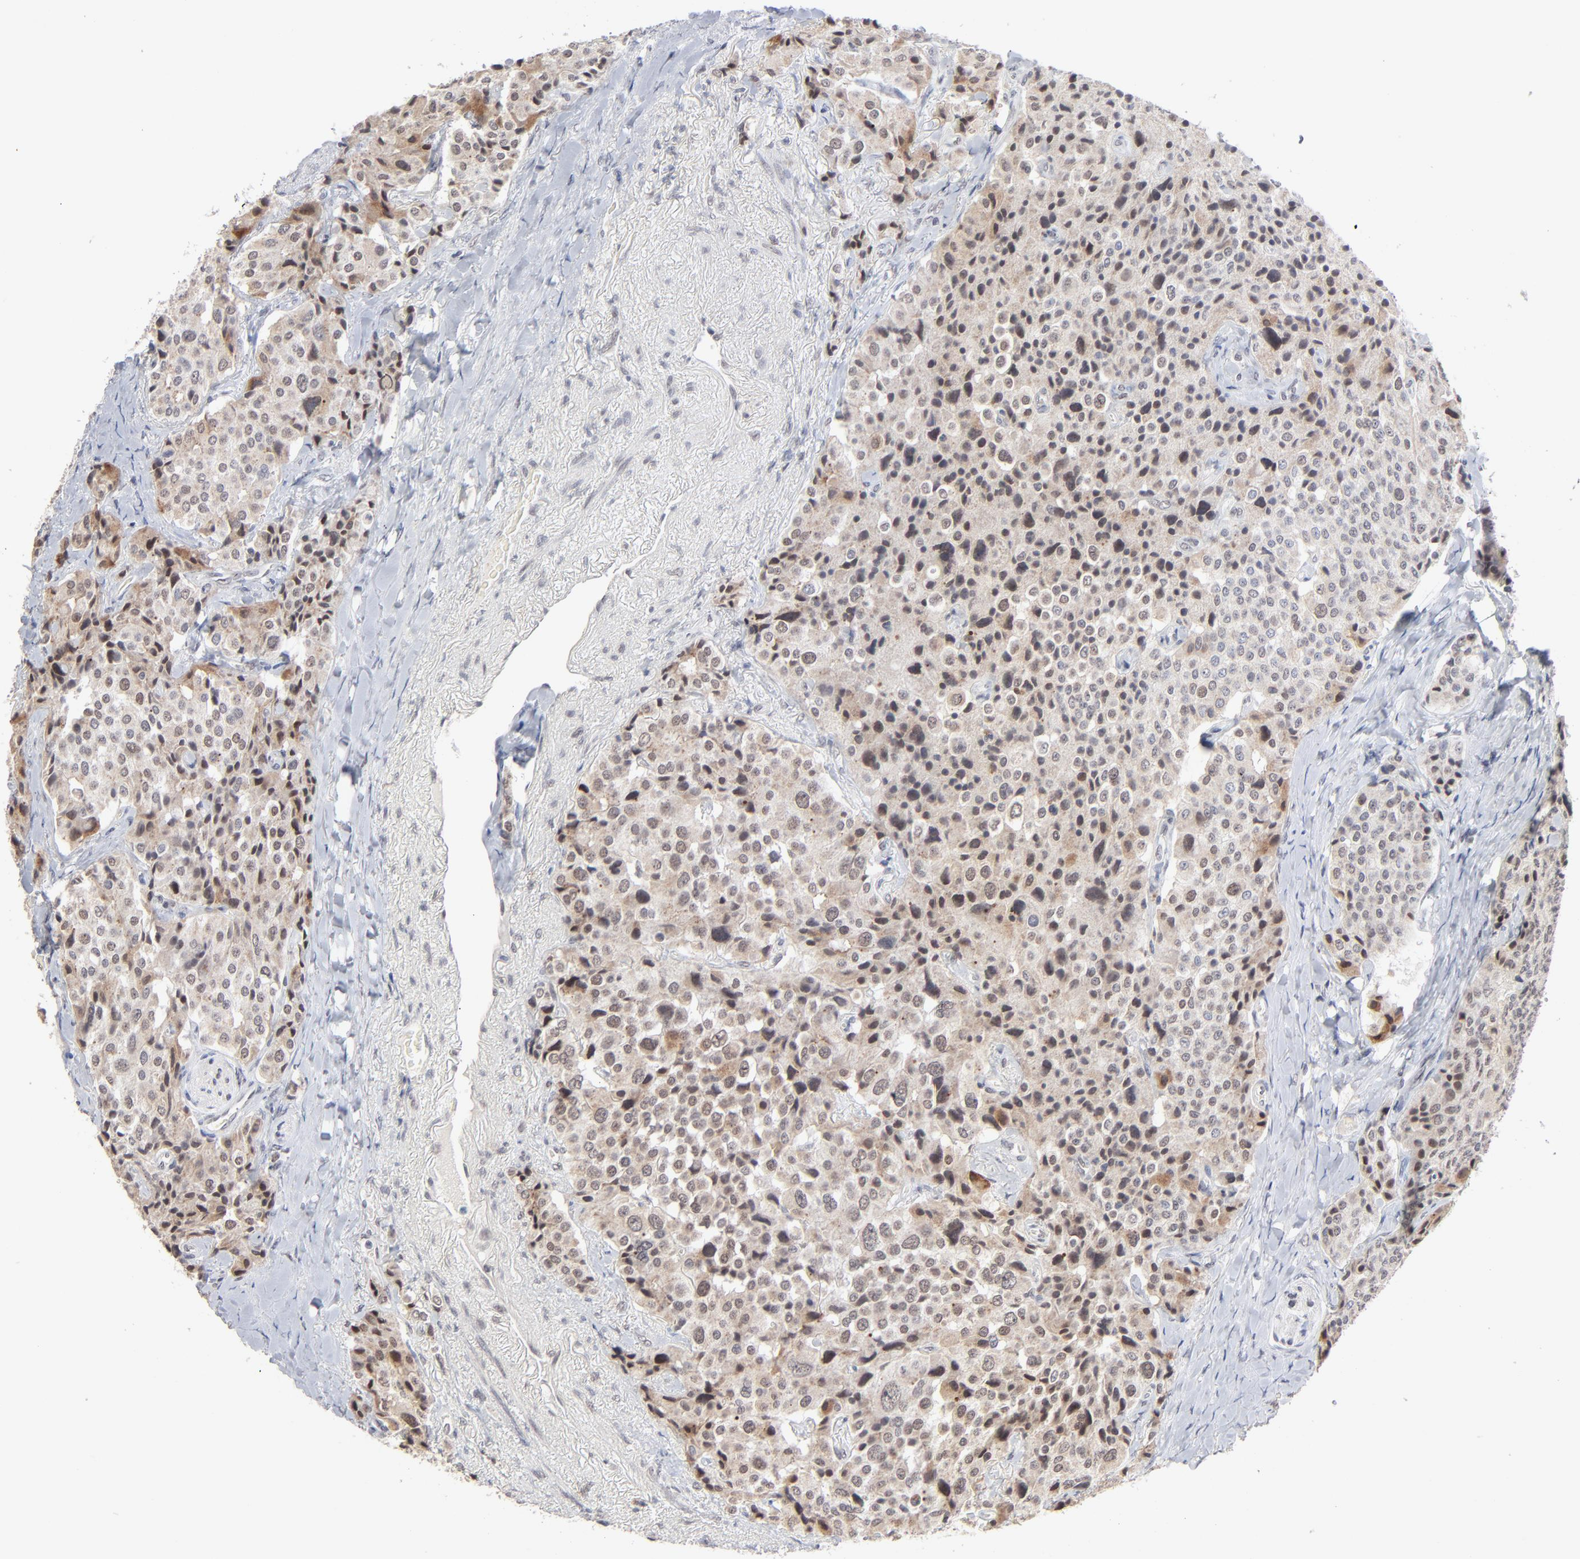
{"staining": {"intensity": "weak", "quantity": "<25%", "location": "cytoplasmic/membranous,nuclear"}, "tissue": "carcinoid", "cell_type": "Tumor cells", "image_type": "cancer", "snomed": [{"axis": "morphology", "description": "Carcinoid, malignant, NOS"}, {"axis": "topography", "description": "Colon"}], "caption": "IHC photomicrograph of human carcinoid (malignant) stained for a protein (brown), which demonstrates no expression in tumor cells.", "gene": "MBIP", "patient": {"sex": "female", "age": 61}}